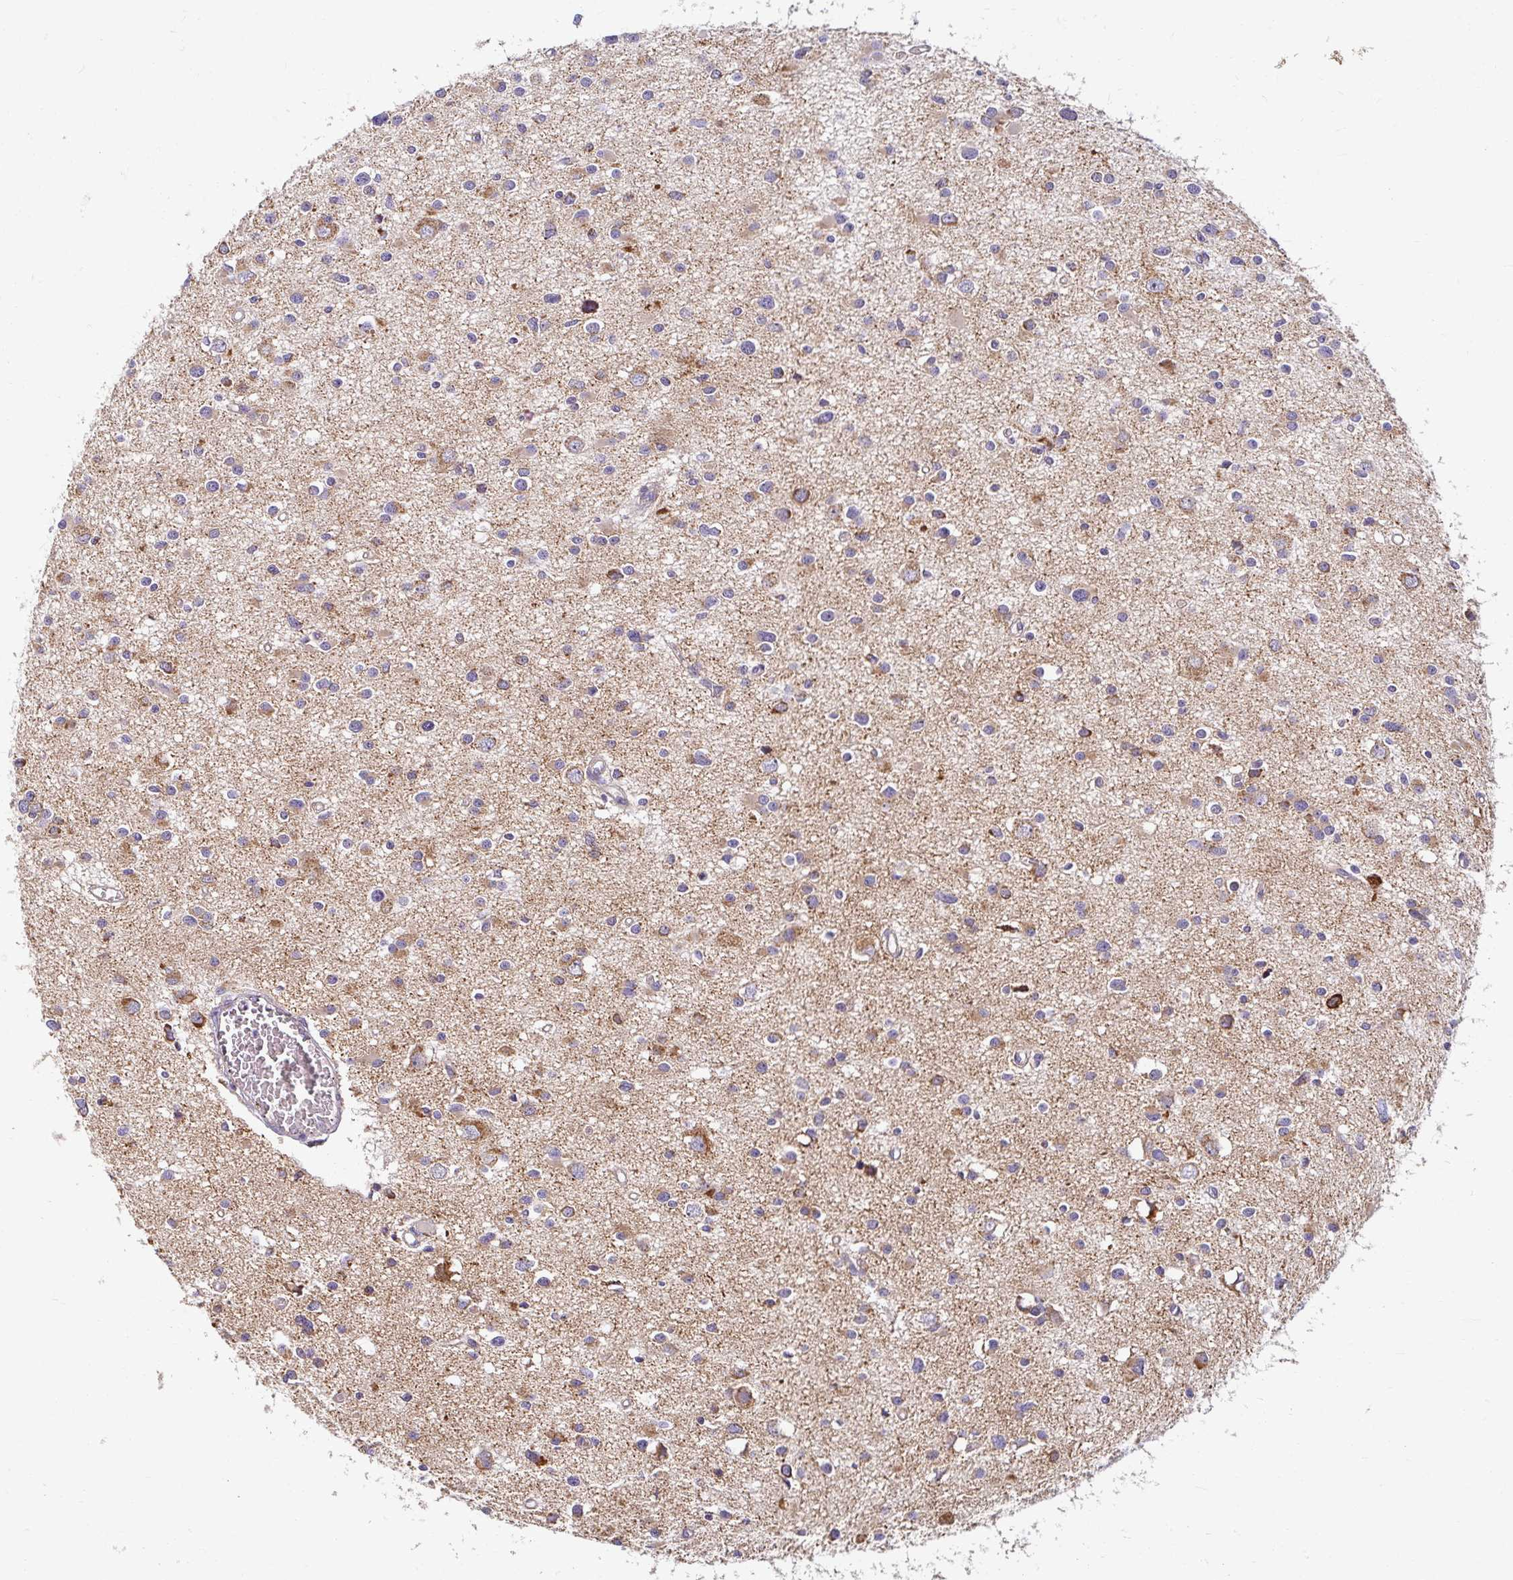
{"staining": {"intensity": "moderate", "quantity": "<25%", "location": "cytoplasmic/membranous"}, "tissue": "glioma", "cell_type": "Tumor cells", "image_type": "cancer", "snomed": [{"axis": "morphology", "description": "Glioma, malignant, High grade"}, {"axis": "topography", "description": "Brain"}], "caption": "Moderate cytoplasmic/membranous positivity for a protein is present in about <25% of tumor cells of high-grade glioma (malignant) using immunohistochemistry (IHC).", "gene": "SKP2", "patient": {"sex": "male", "age": 54}}